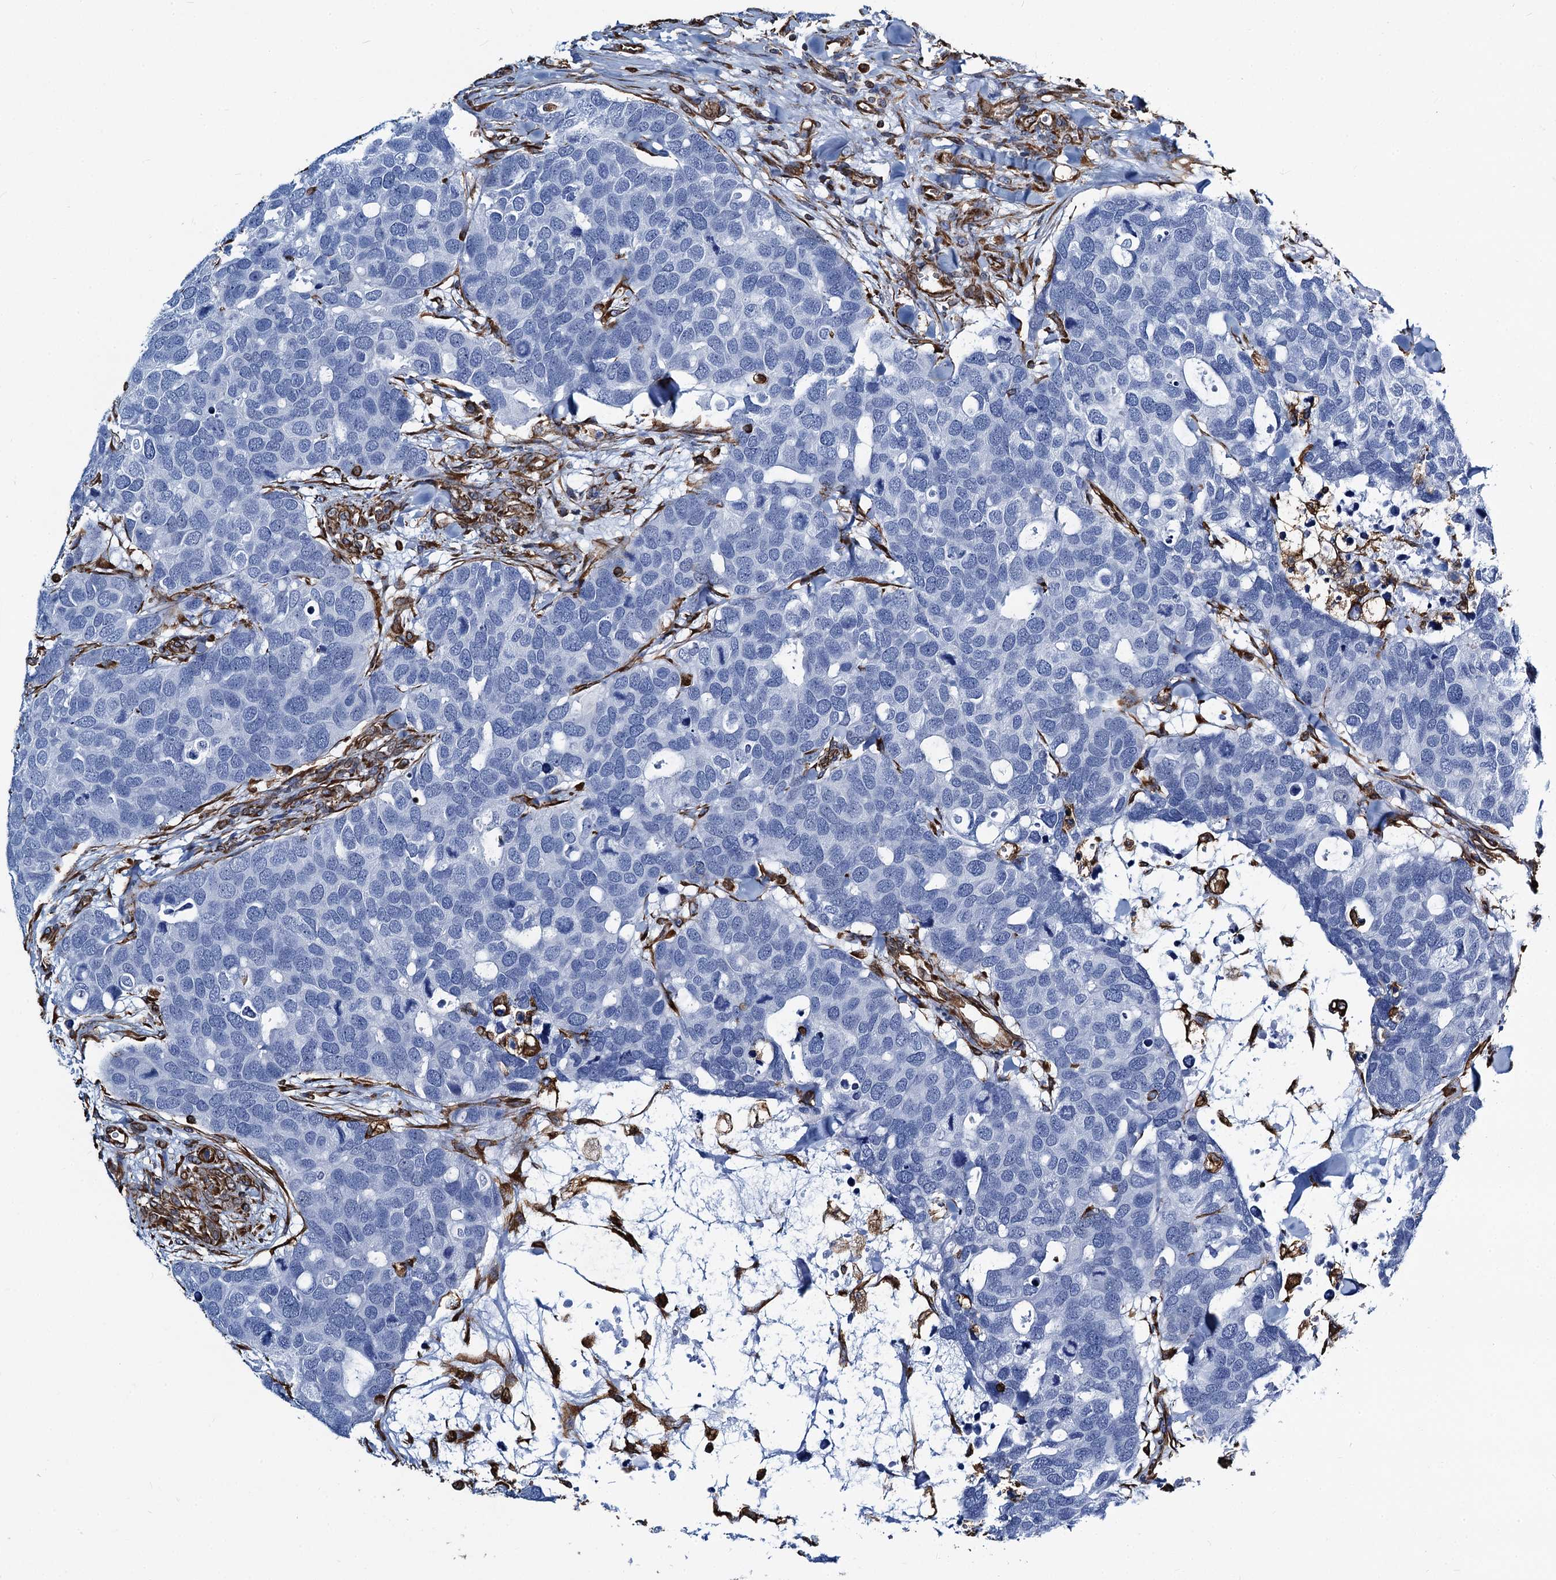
{"staining": {"intensity": "negative", "quantity": "none", "location": "none"}, "tissue": "breast cancer", "cell_type": "Tumor cells", "image_type": "cancer", "snomed": [{"axis": "morphology", "description": "Duct carcinoma"}, {"axis": "topography", "description": "Breast"}], "caption": "Tumor cells show no significant staining in breast cancer (invasive ductal carcinoma).", "gene": "PGM2", "patient": {"sex": "female", "age": 83}}